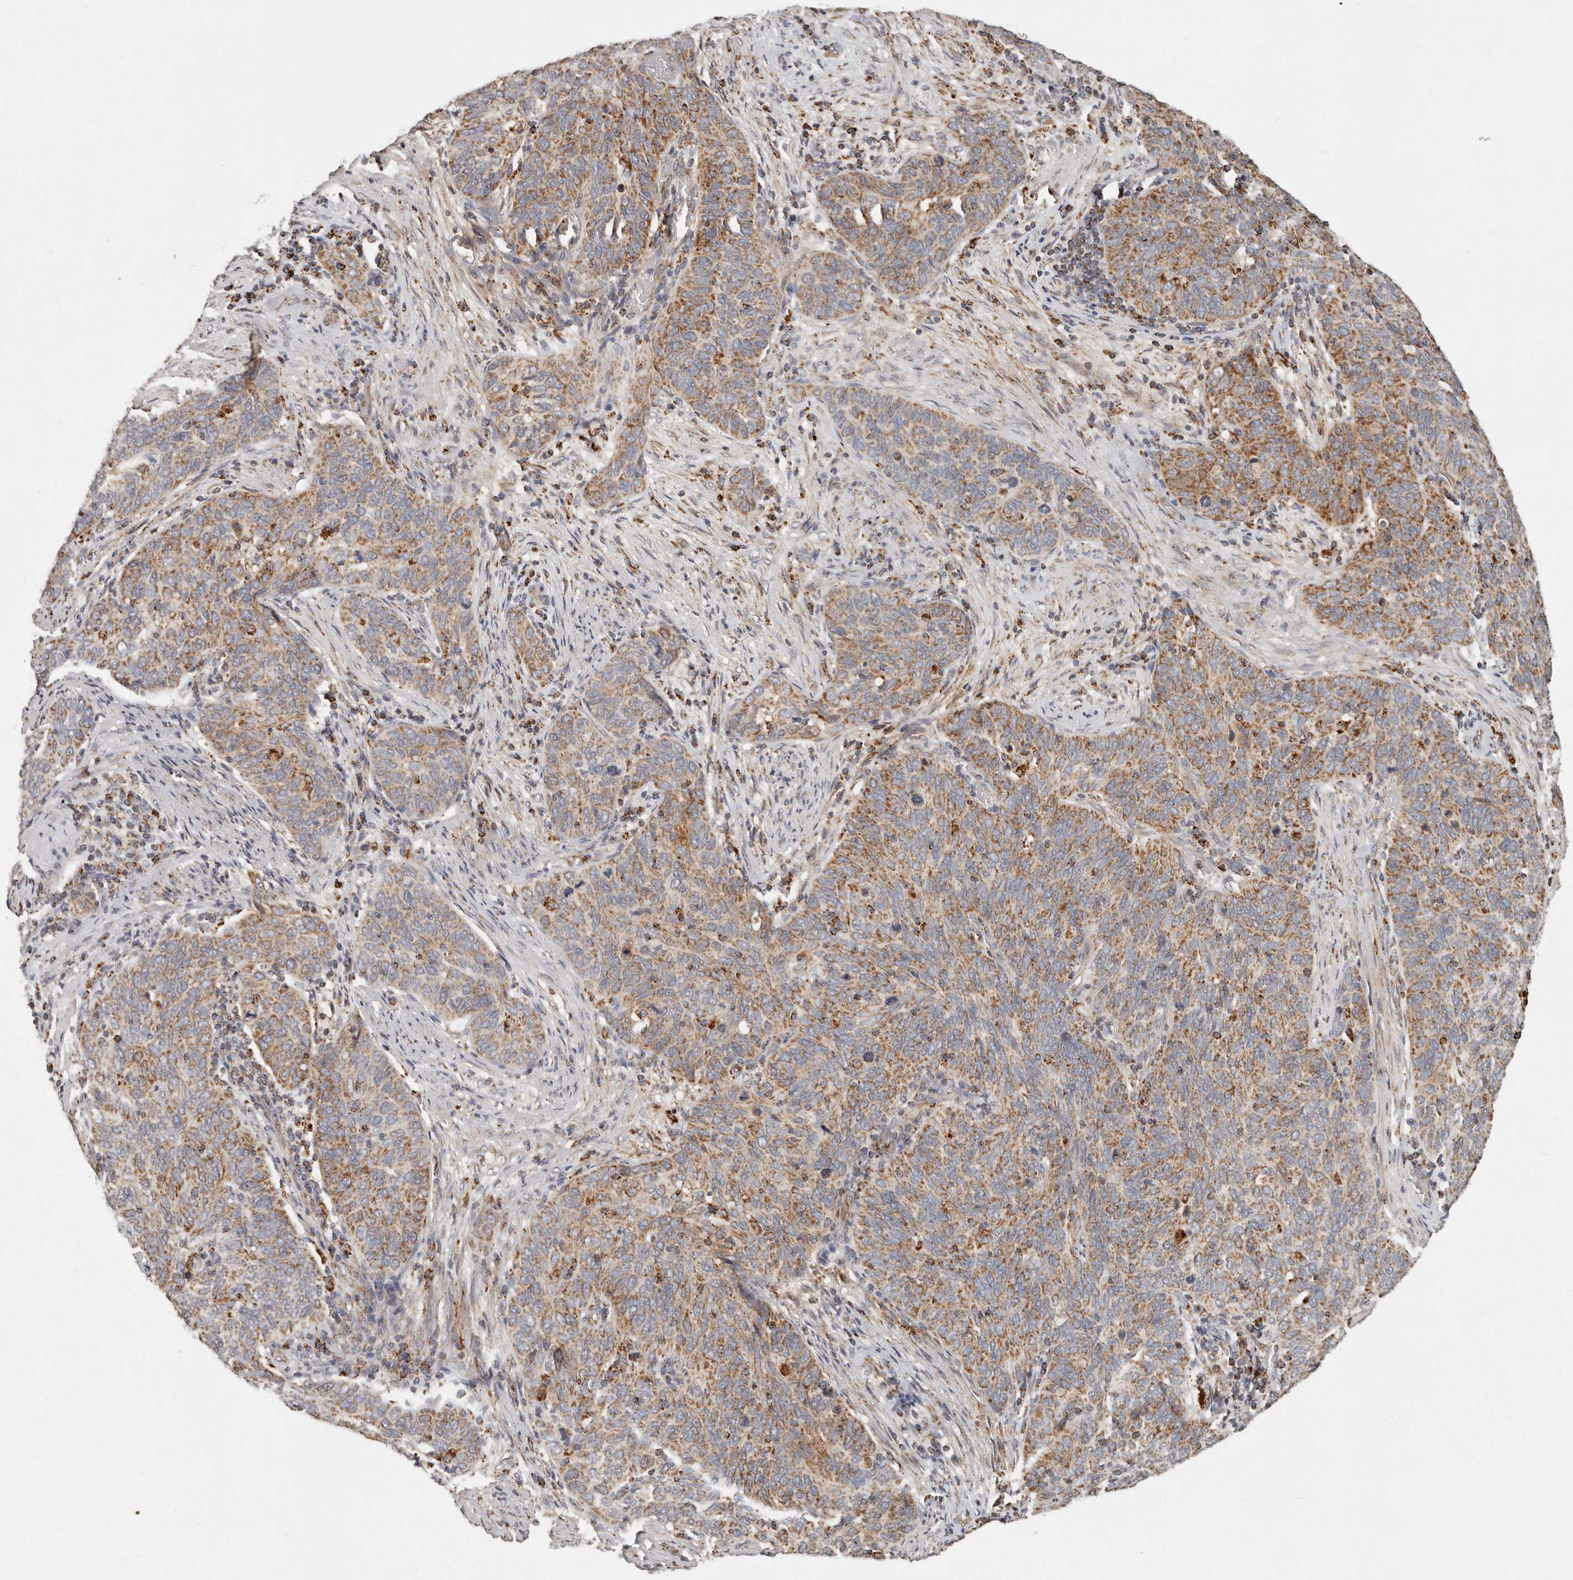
{"staining": {"intensity": "moderate", "quantity": ">75%", "location": "cytoplasmic/membranous"}, "tissue": "cervical cancer", "cell_type": "Tumor cells", "image_type": "cancer", "snomed": [{"axis": "morphology", "description": "Squamous cell carcinoma, NOS"}, {"axis": "topography", "description": "Cervix"}], "caption": "Immunohistochemical staining of human cervical squamous cell carcinoma shows moderate cytoplasmic/membranous protein positivity in about >75% of tumor cells.", "gene": "ARHGEF10L", "patient": {"sex": "female", "age": 60}}